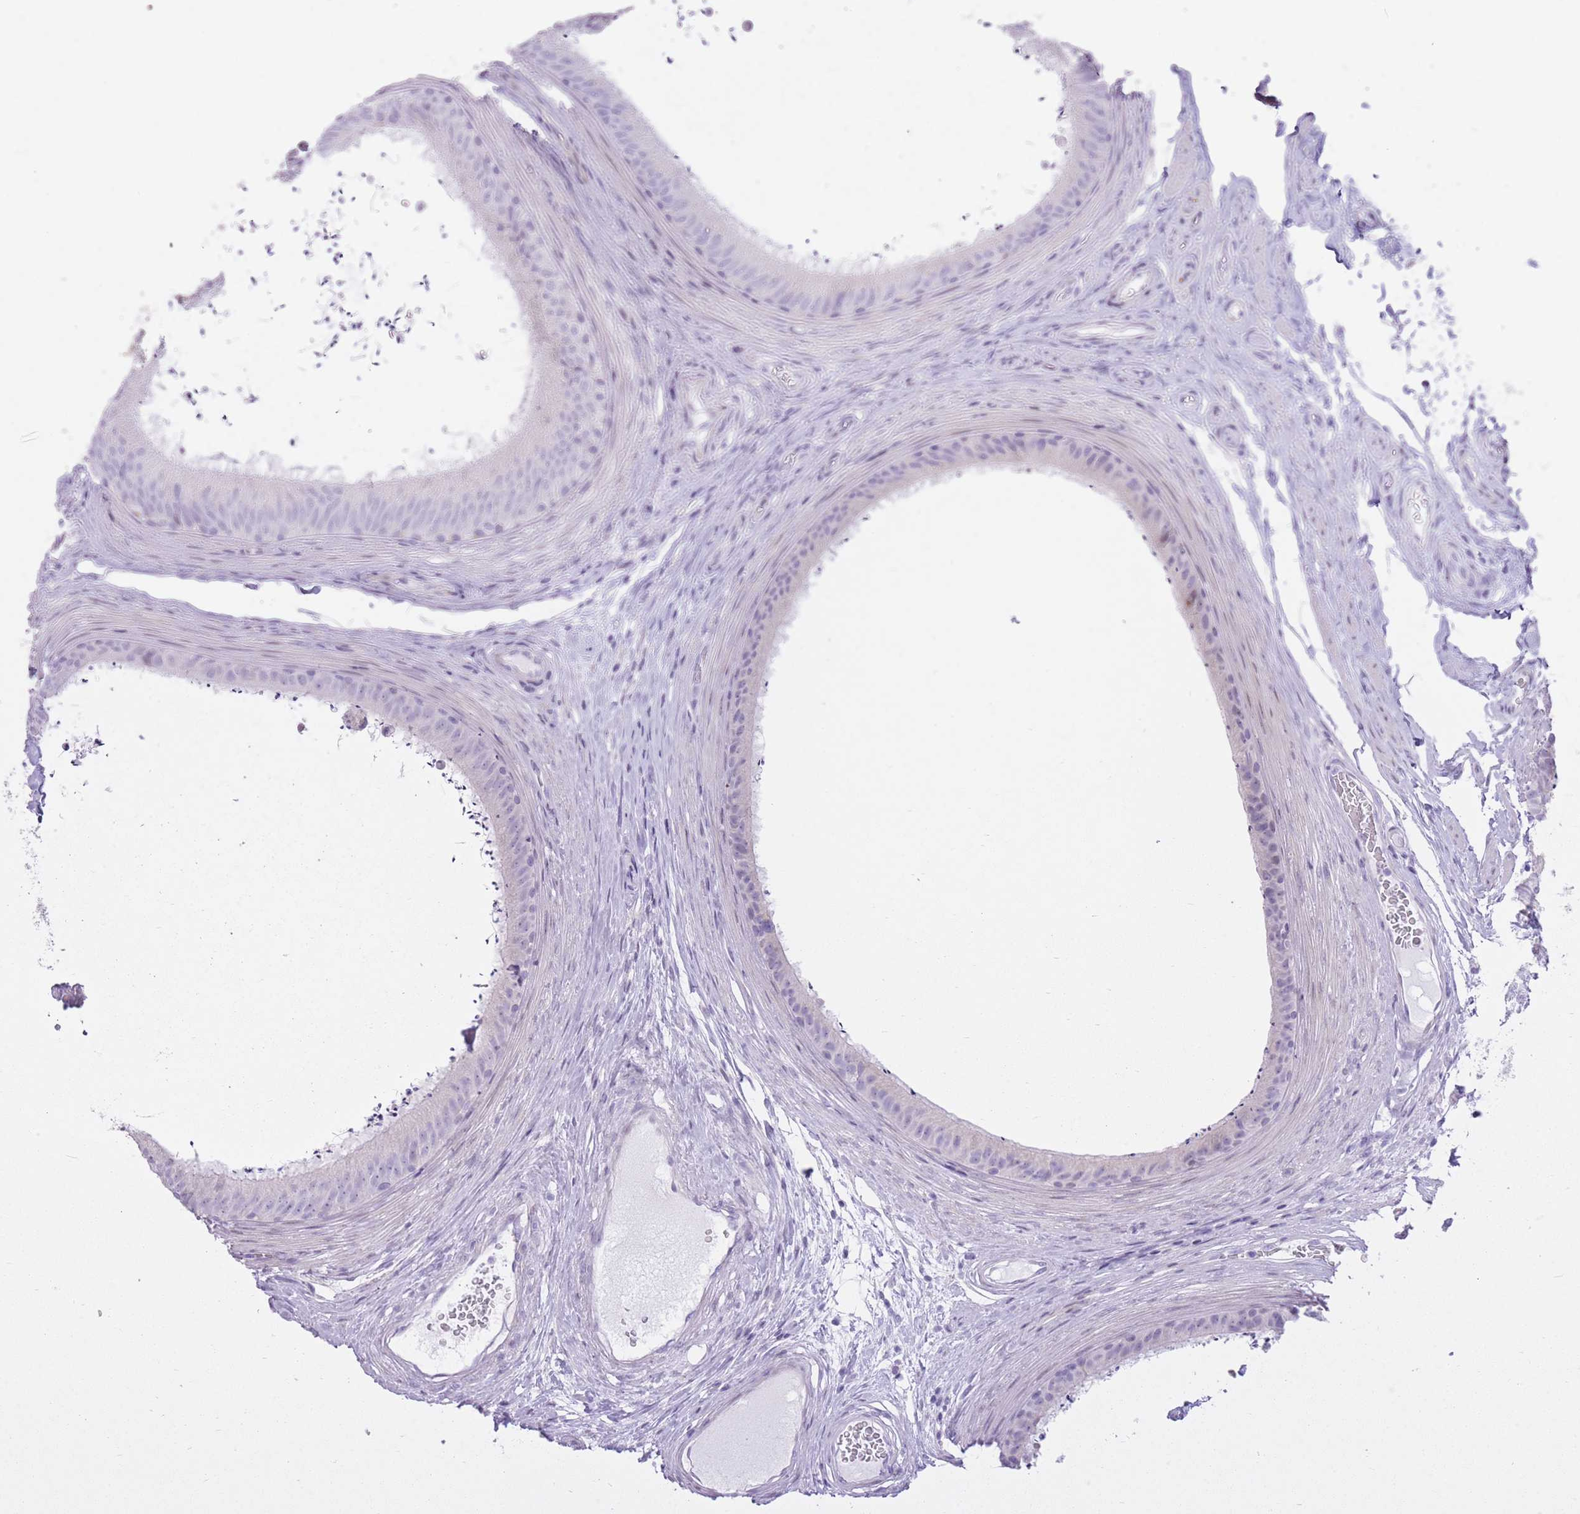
{"staining": {"intensity": "weak", "quantity": "<25%", "location": "cytoplasmic/membranous"}, "tissue": "epididymis", "cell_type": "Glandular cells", "image_type": "normal", "snomed": [{"axis": "morphology", "description": "Normal tissue, NOS"}, {"axis": "topography", "description": "Testis"}, {"axis": "topography", "description": "Epididymis"}], "caption": "IHC histopathology image of normal epididymis: human epididymis stained with DAB reveals no significant protein expression in glandular cells.", "gene": "WDR70", "patient": {"sex": "male", "age": 41}}